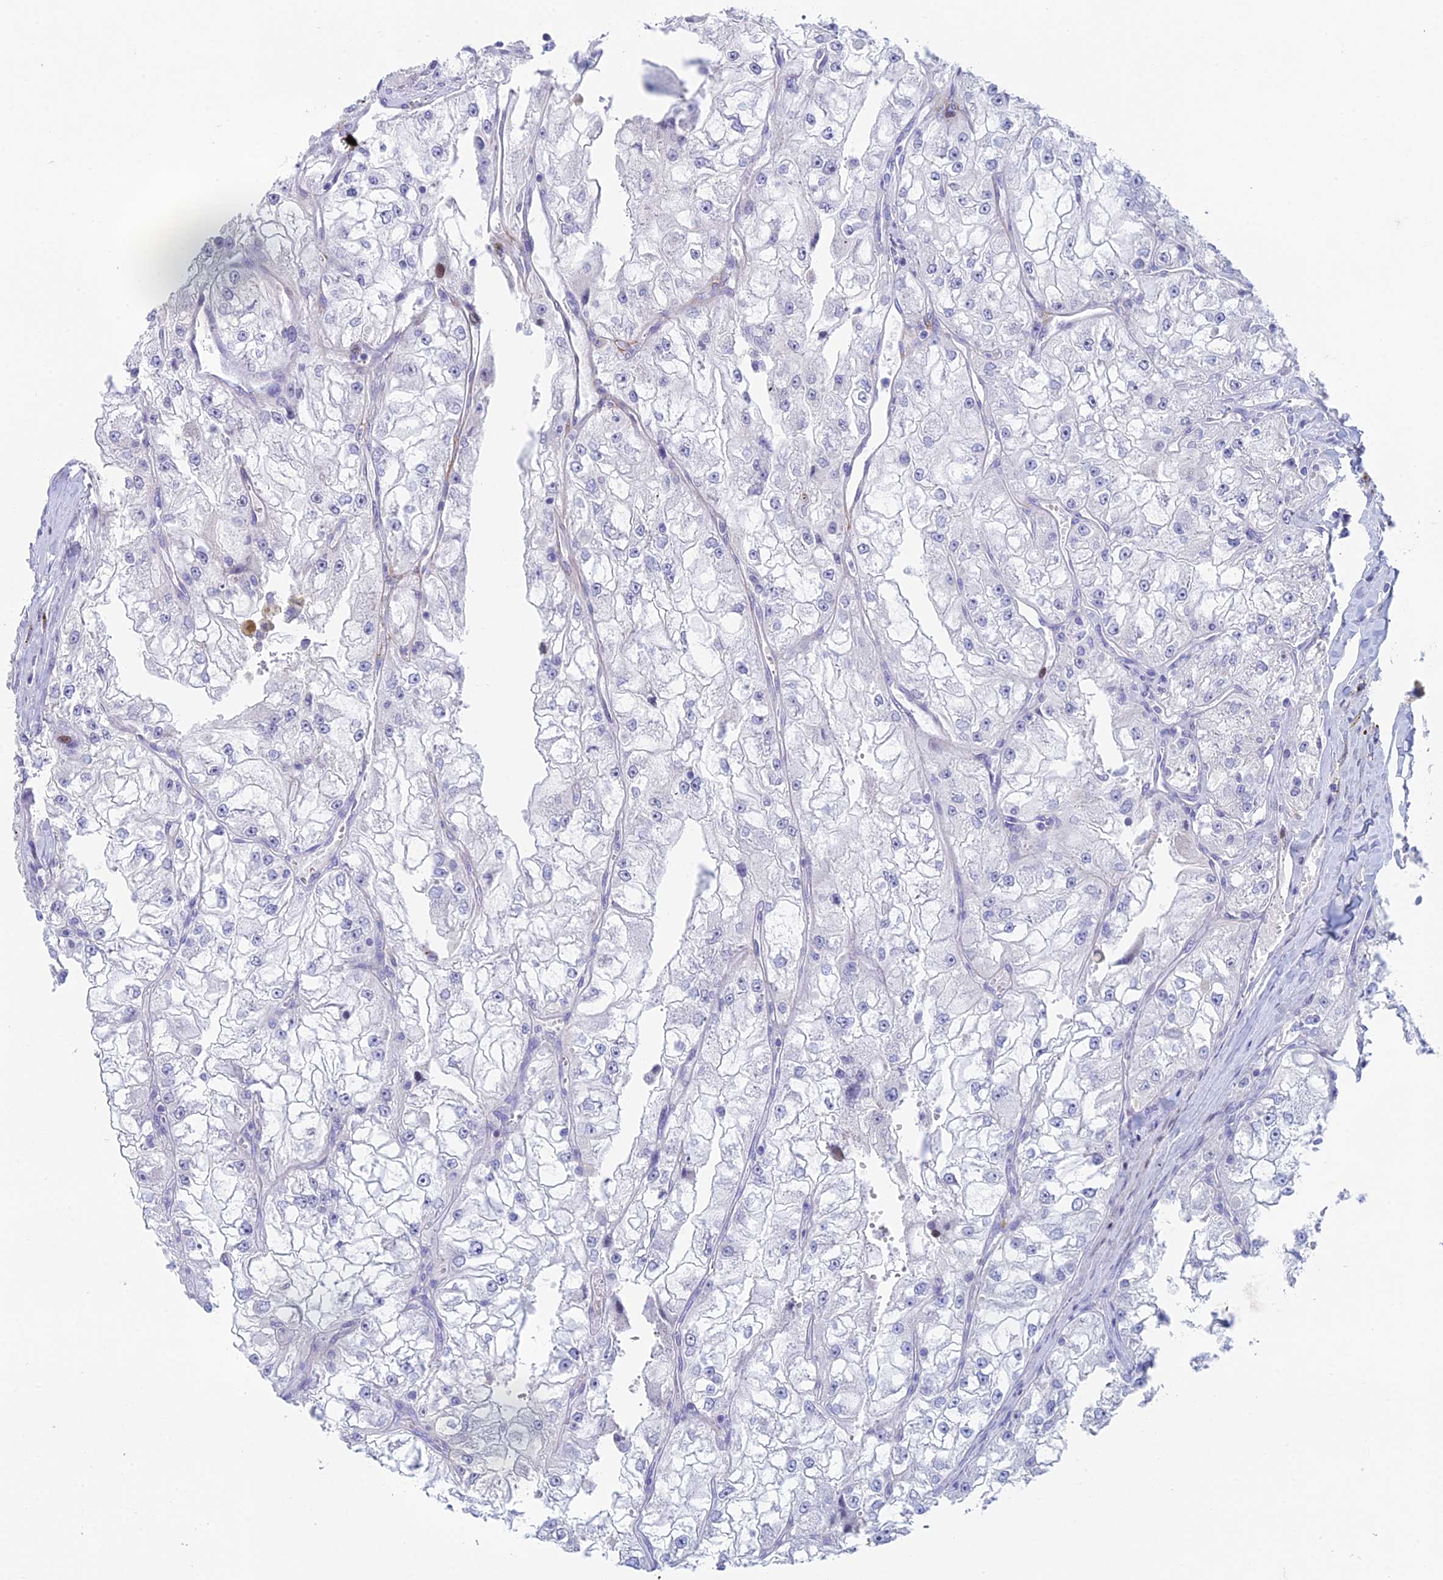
{"staining": {"intensity": "negative", "quantity": "none", "location": "none"}, "tissue": "renal cancer", "cell_type": "Tumor cells", "image_type": "cancer", "snomed": [{"axis": "morphology", "description": "Adenocarcinoma, NOS"}, {"axis": "topography", "description": "Kidney"}], "caption": "The histopathology image exhibits no significant expression in tumor cells of renal cancer (adenocarcinoma). The staining is performed using DAB (3,3'-diaminobenzidine) brown chromogen with nuclei counter-stained in using hematoxylin.", "gene": "REXO5", "patient": {"sex": "female", "age": 72}}